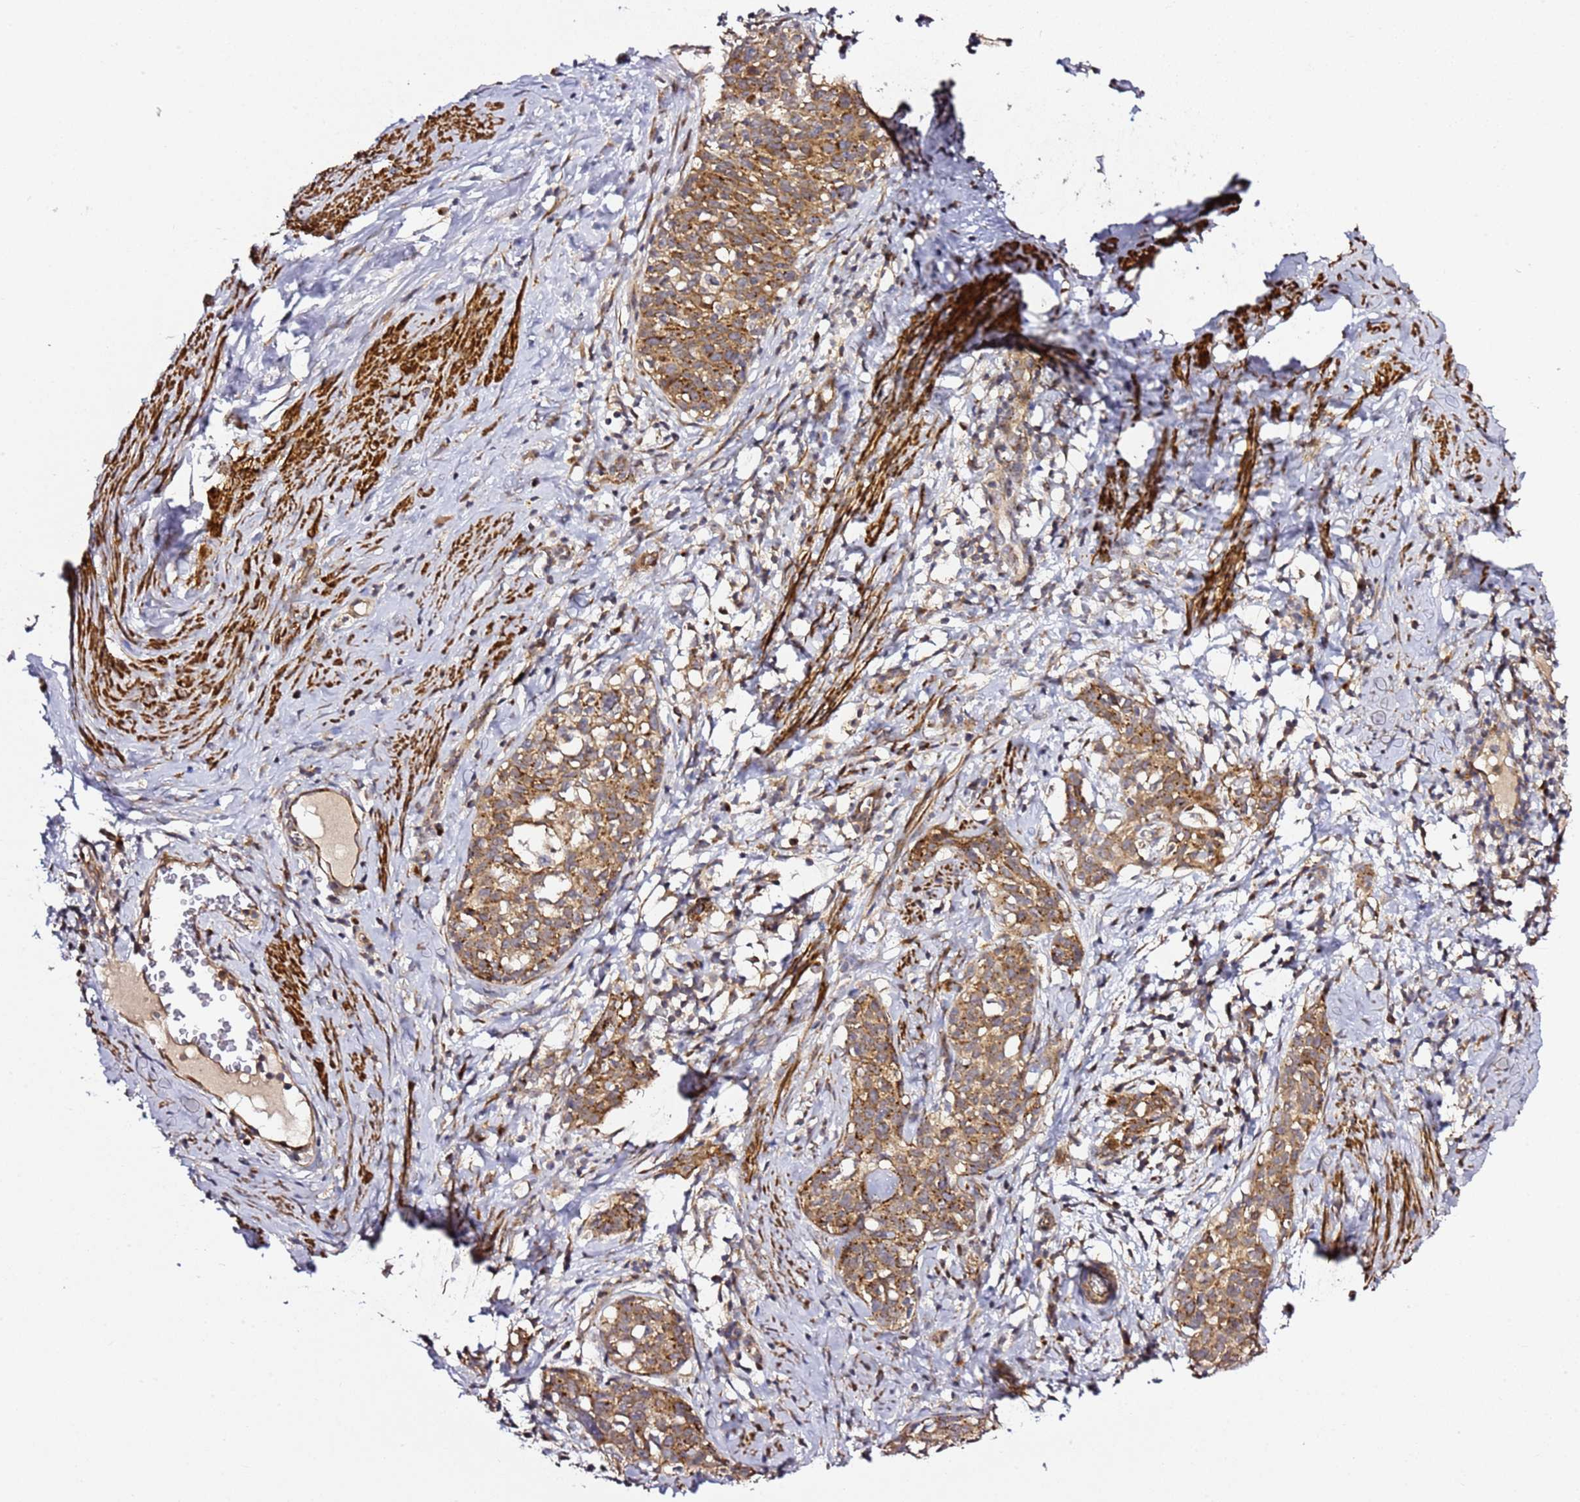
{"staining": {"intensity": "moderate", "quantity": ">75%", "location": "cytoplasmic/membranous"}, "tissue": "cervical cancer", "cell_type": "Tumor cells", "image_type": "cancer", "snomed": [{"axis": "morphology", "description": "Squamous cell carcinoma, NOS"}, {"axis": "topography", "description": "Cervix"}], "caption": "IHC of human cervical cancer (squamous cell carcinoma) shows medium levels of moderate cytoplasmic/membranous expression in about >75% of tumor cells. (DAB = brown stain, brightfield microscopy at high magnification).", "gene": "PVRIG", "patient": {"sex": "female", "age": 52}}